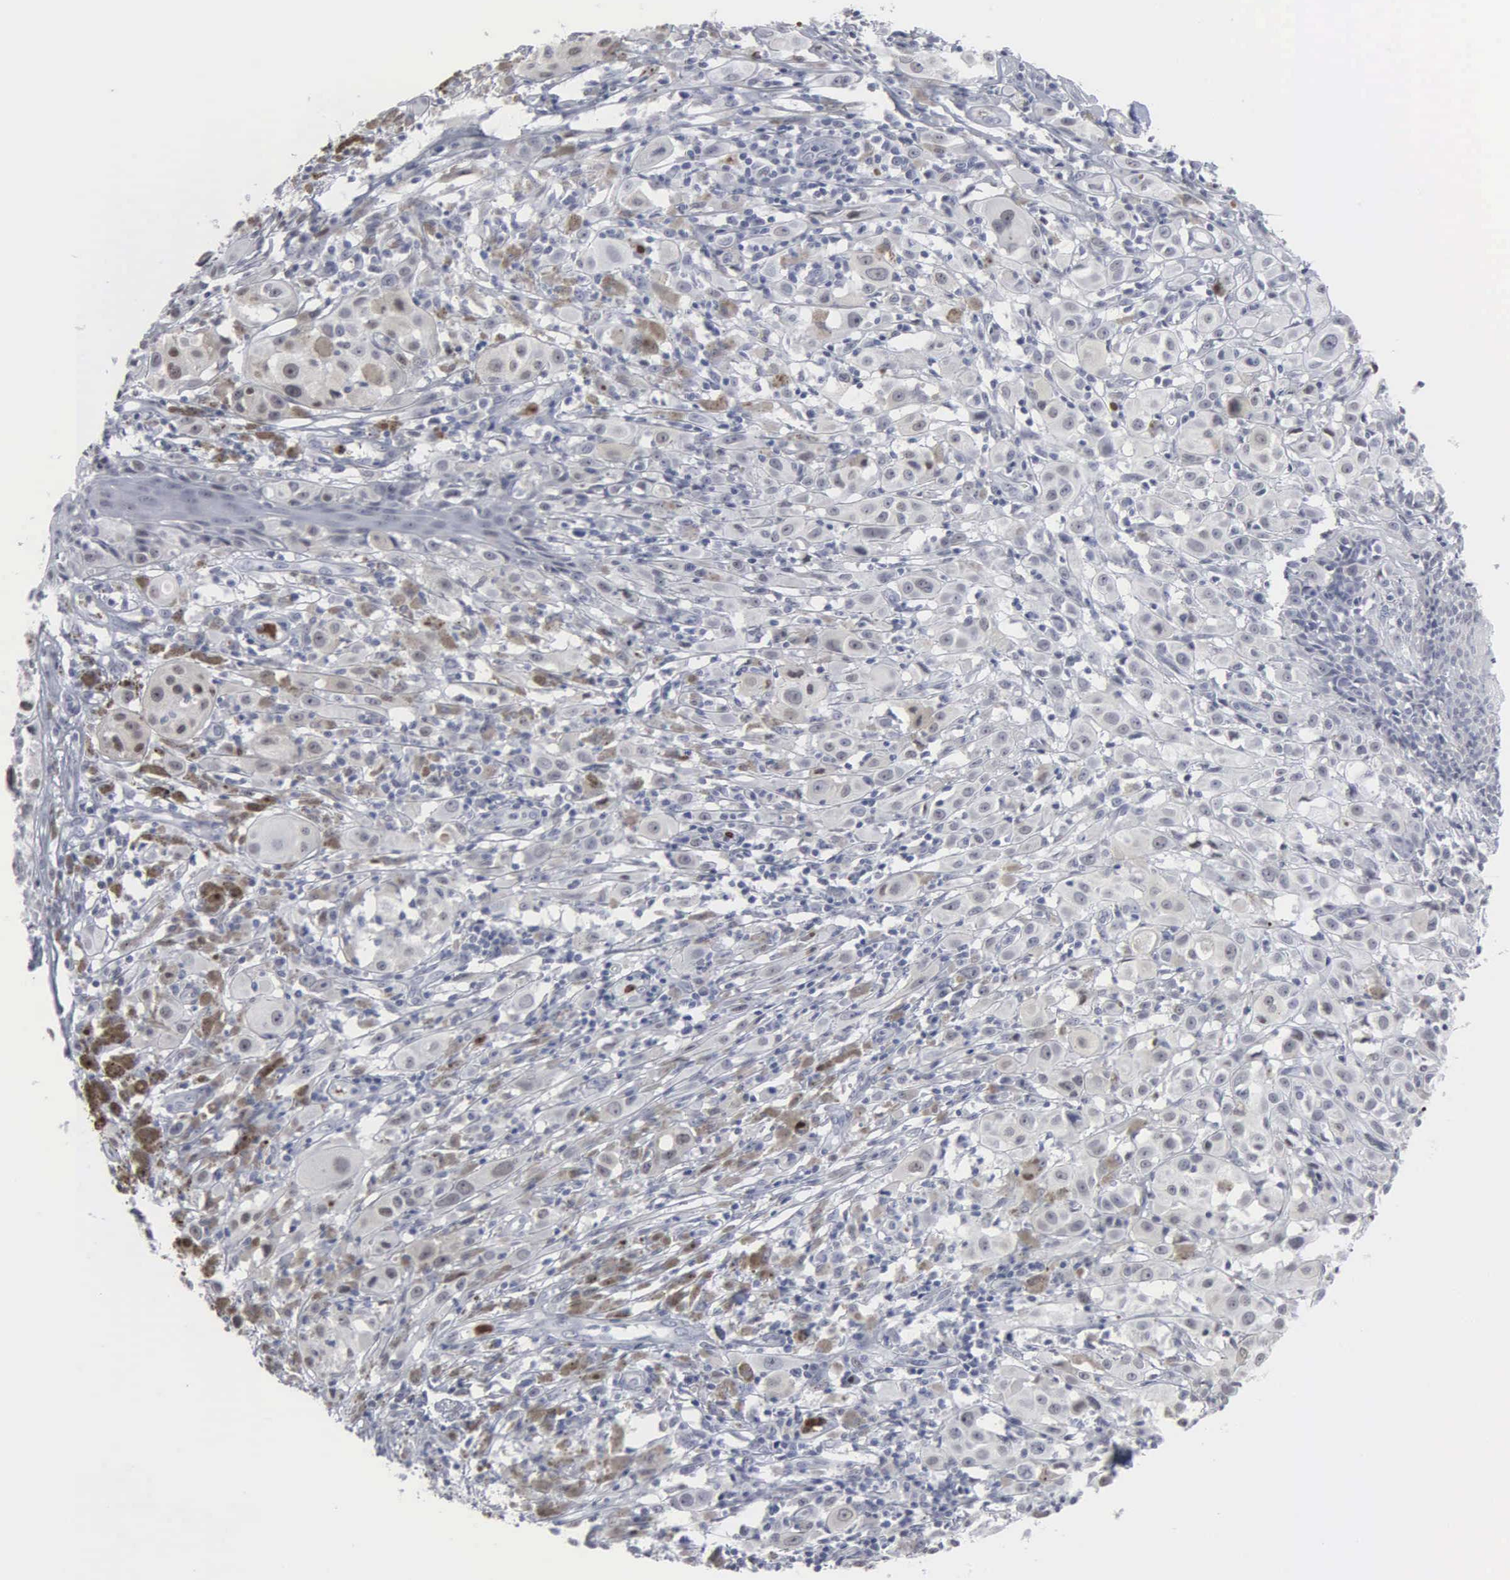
{"staining": {"intensity": "weak", "quantity": "<25%", "location": "cytoplasmic/membranous"}, "tissue": "melanoma", "cell_type": "Tumor cells", "image_type": "cancer", "snomed": [{"axis": "morphology", "description": "Malignant melanoma, NOS"}, {"axis": "topography", "description": "Skin"}], "caption": "The micrograph reveals no significant staining in tumor cells of malignant melanoma.", "gene": "SPIN3", "patient": {"sex": "female", "age": 52}}